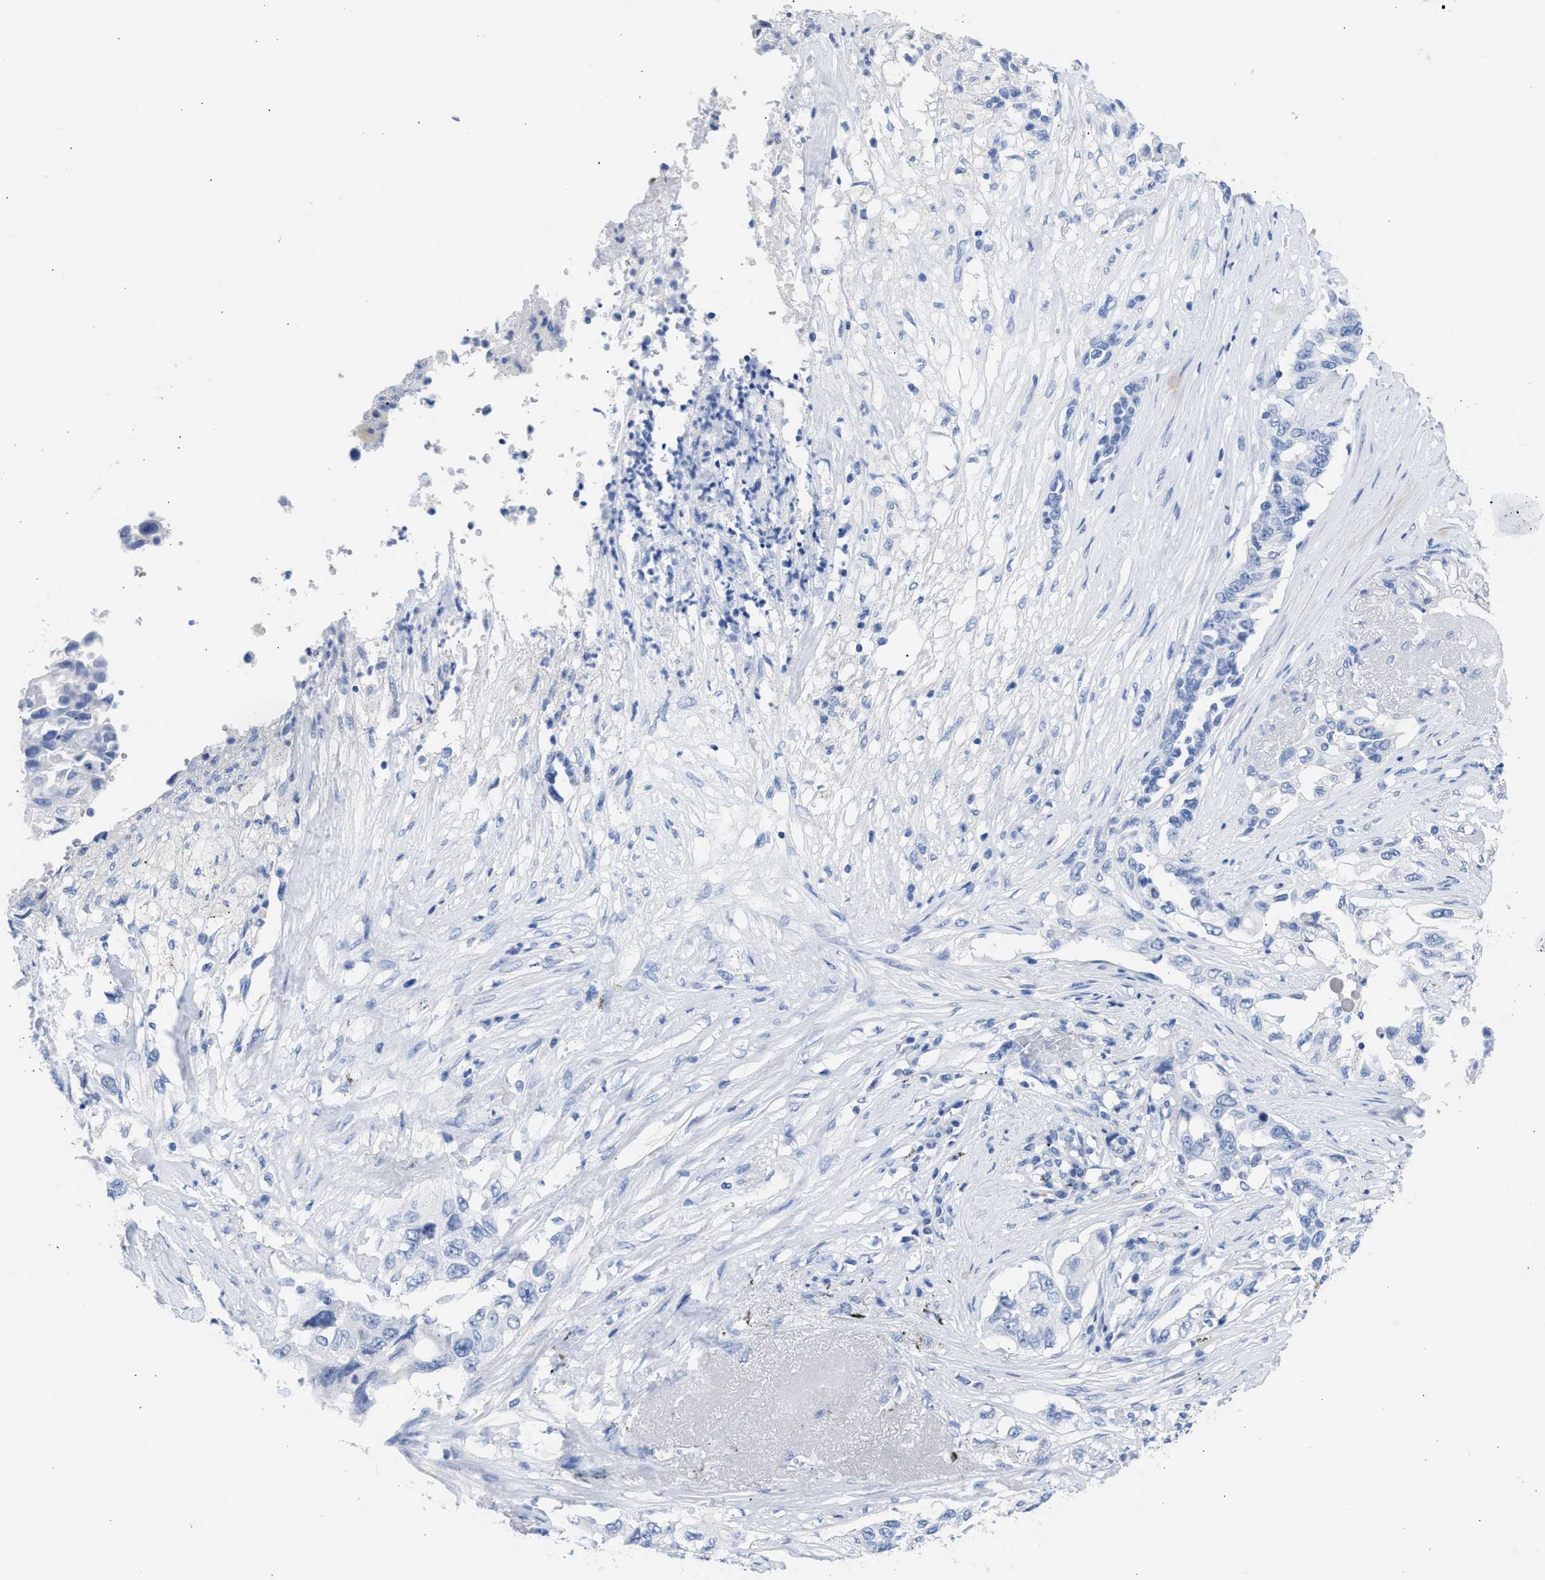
{"staining": {"intensity": "negative", "quantity": "none", "location": "none"}, "tissue": "lung cancer", "cell_type": "Tumor cells", "image_type": "cancer", "snomed": [{"axis": "morphology", "description": "Adenocarcinoma, NOS"}, {"axis": "topography", "description": "Lung"}], "caption": "Tumor cells are negative for protein expression in human lung cancer (adenocarcinoma). Brightfield microscopy of immunohistochemistry (IHC) stained with DAB (brown) and hematoxylin (blue), captured at high magnification.", "gene": "NCAM1", "patient": {"sex": "female", "age": 51}}